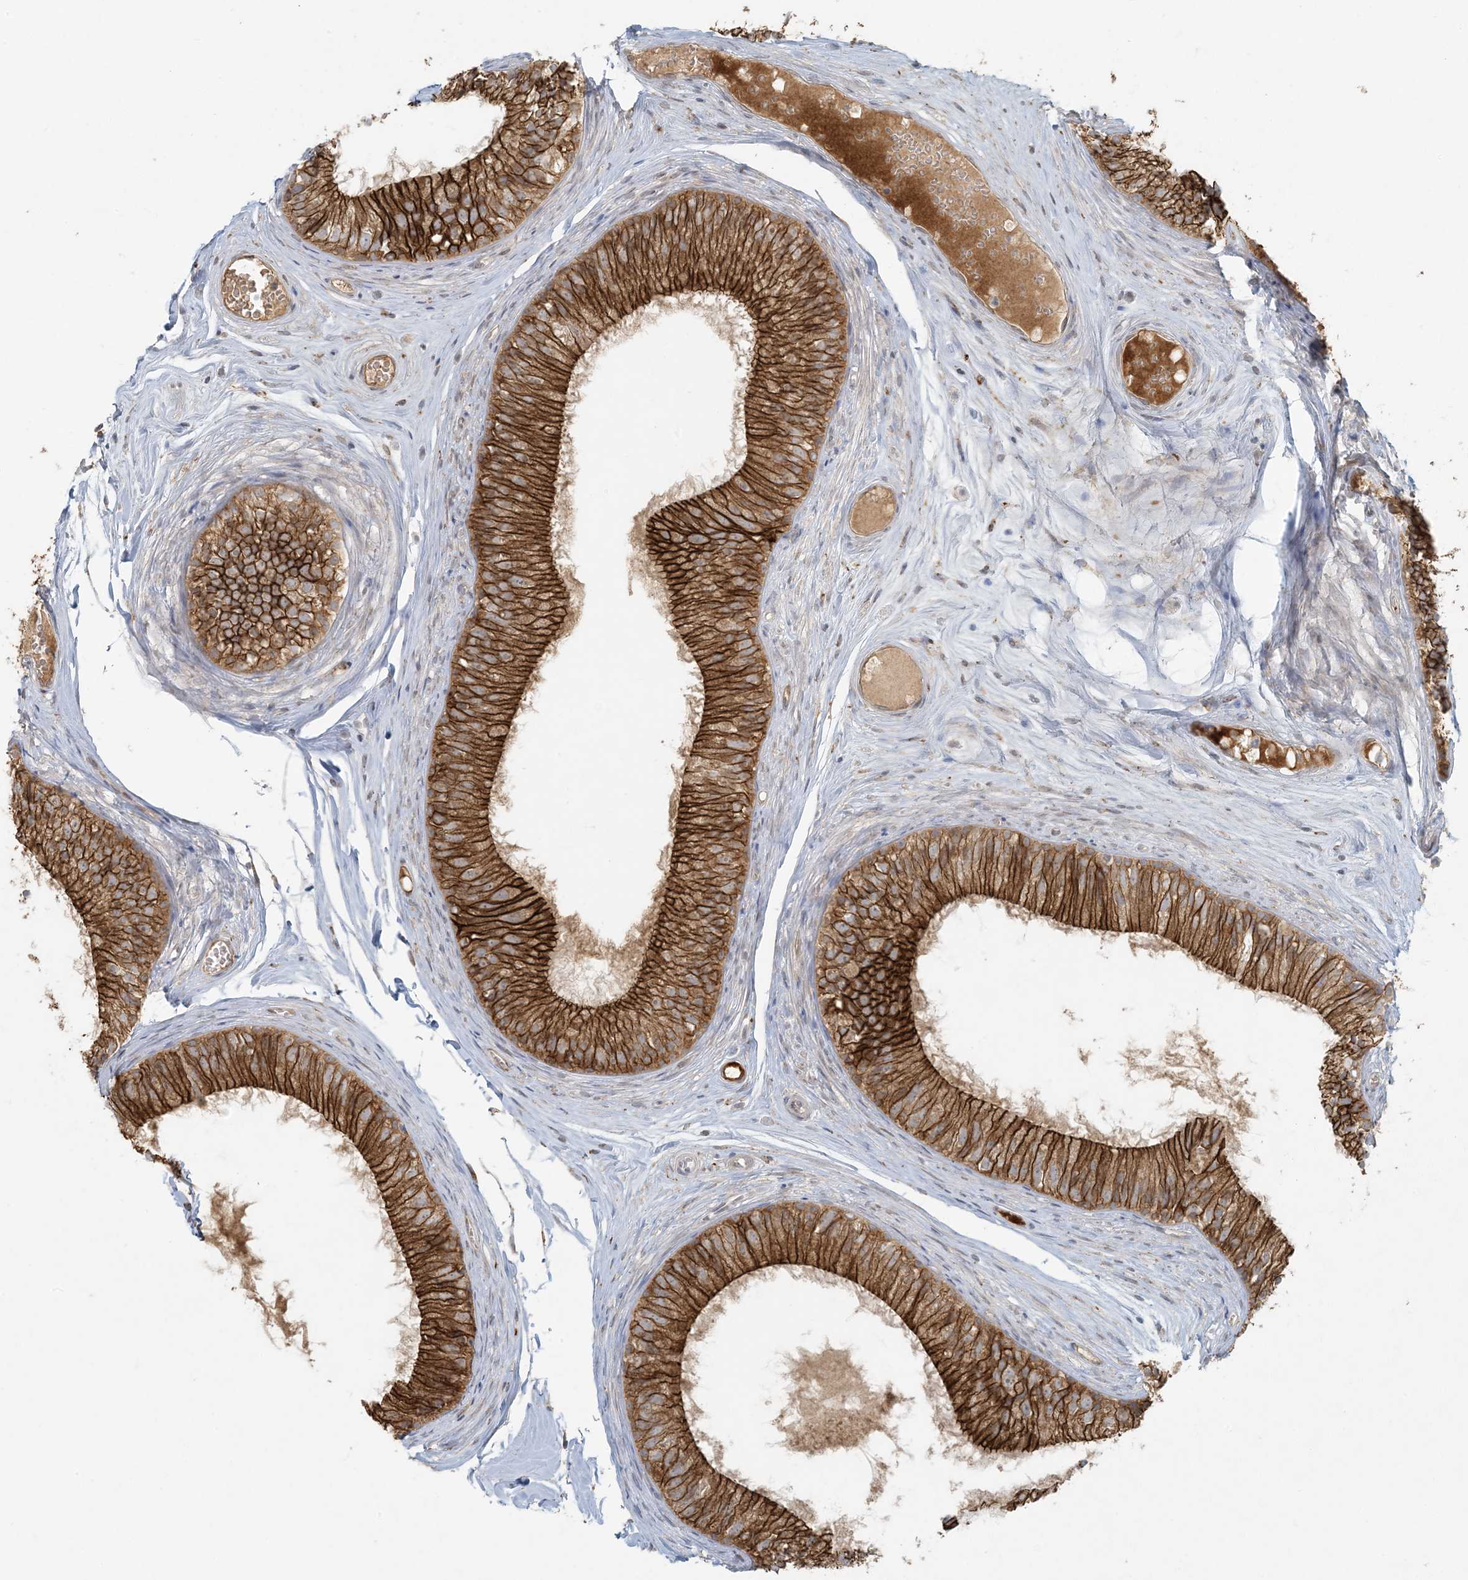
{"staining": {"intensity": "strong", "quantity": ">75%", "location": "cytoplasmic/membranous"}, "tissue": "epididymis", "cell_type": "Glandular cells", "image_type": "normal", "snomed": [{"axis": "morphology", "description": "Normal tissue, NOS"}, {"axis": "morphology", "description": "Seminoma in situ"}, {"axis": "topography", "description": "Testis"}, {"axis": "topography", "description": "Epididymis"}], "caption": "The photomicrograph demonstrates immunohistochemical staining of unremarkable epididymis. There is strong cytoplasmic/membranous staining is appreciated in approximately >75% of glandular cells. (Stains: DAB (3,3'-diaminobenzidine) in brown, nuclei in blue, Microscopy: brightfield microscopy at high magnification).", "gene": "HACL1", "patient": {"sex": "male", "age": 28}}